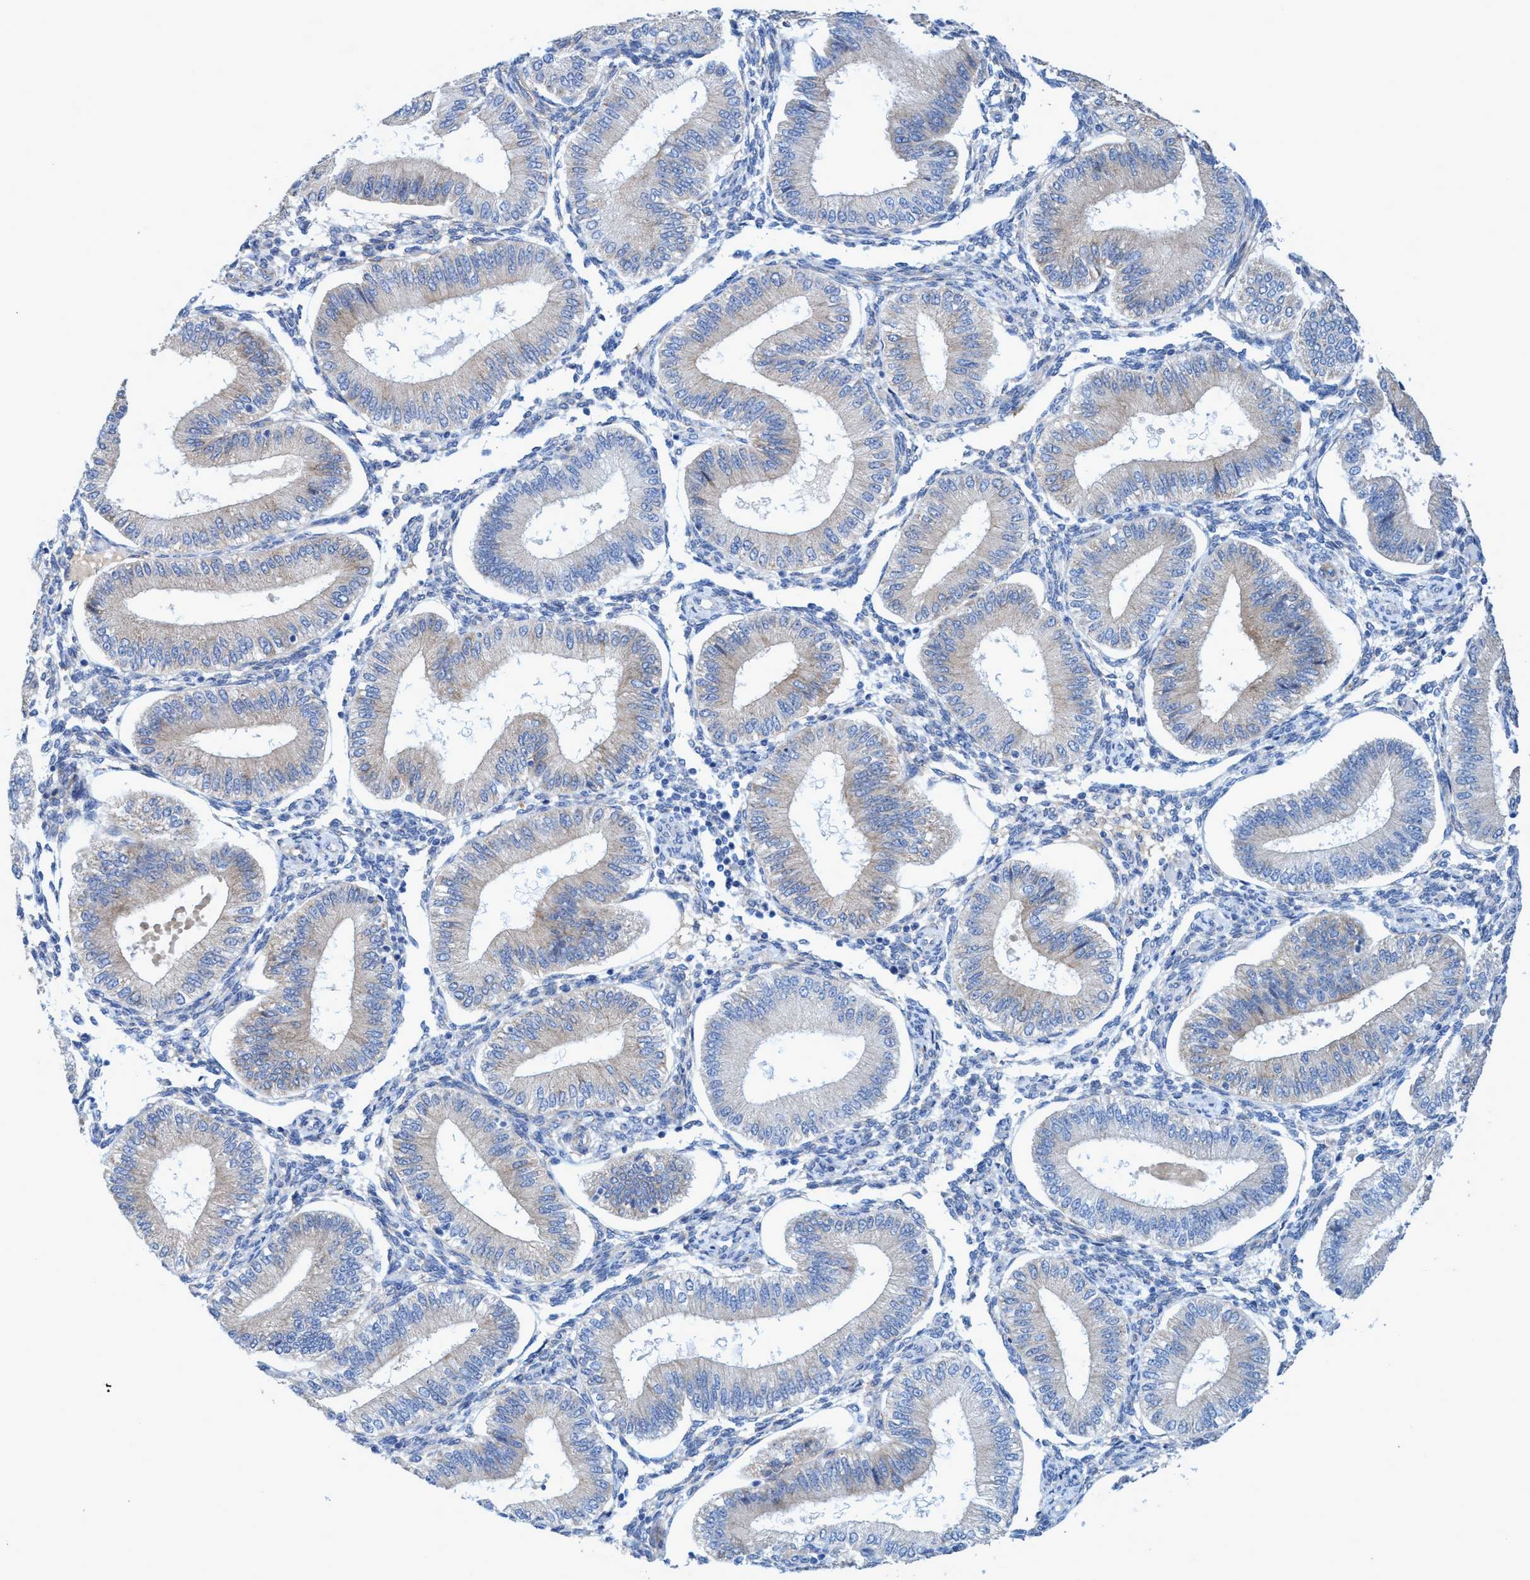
{"staining": {"intensity": "weak", "quantity": "<25%", "location": "cytoplasmic/membranous"}, "tissue": "endometrium", "cell_type": "Cells in endometrial stroma", "image_type": "normal", "snomed": [{"axis": "morphology", "description": "Normal tissue, NOS"}, {"axis": "topography", "description": "Endometrium"}], "caption": "High power microscopy micrograph of an IHC photomicrograph of benign endometrium, revealing no significant expression in cells in endometrial stroma.", "gene": "GULP1", "patient": {"sex": "female", "age": 39}}